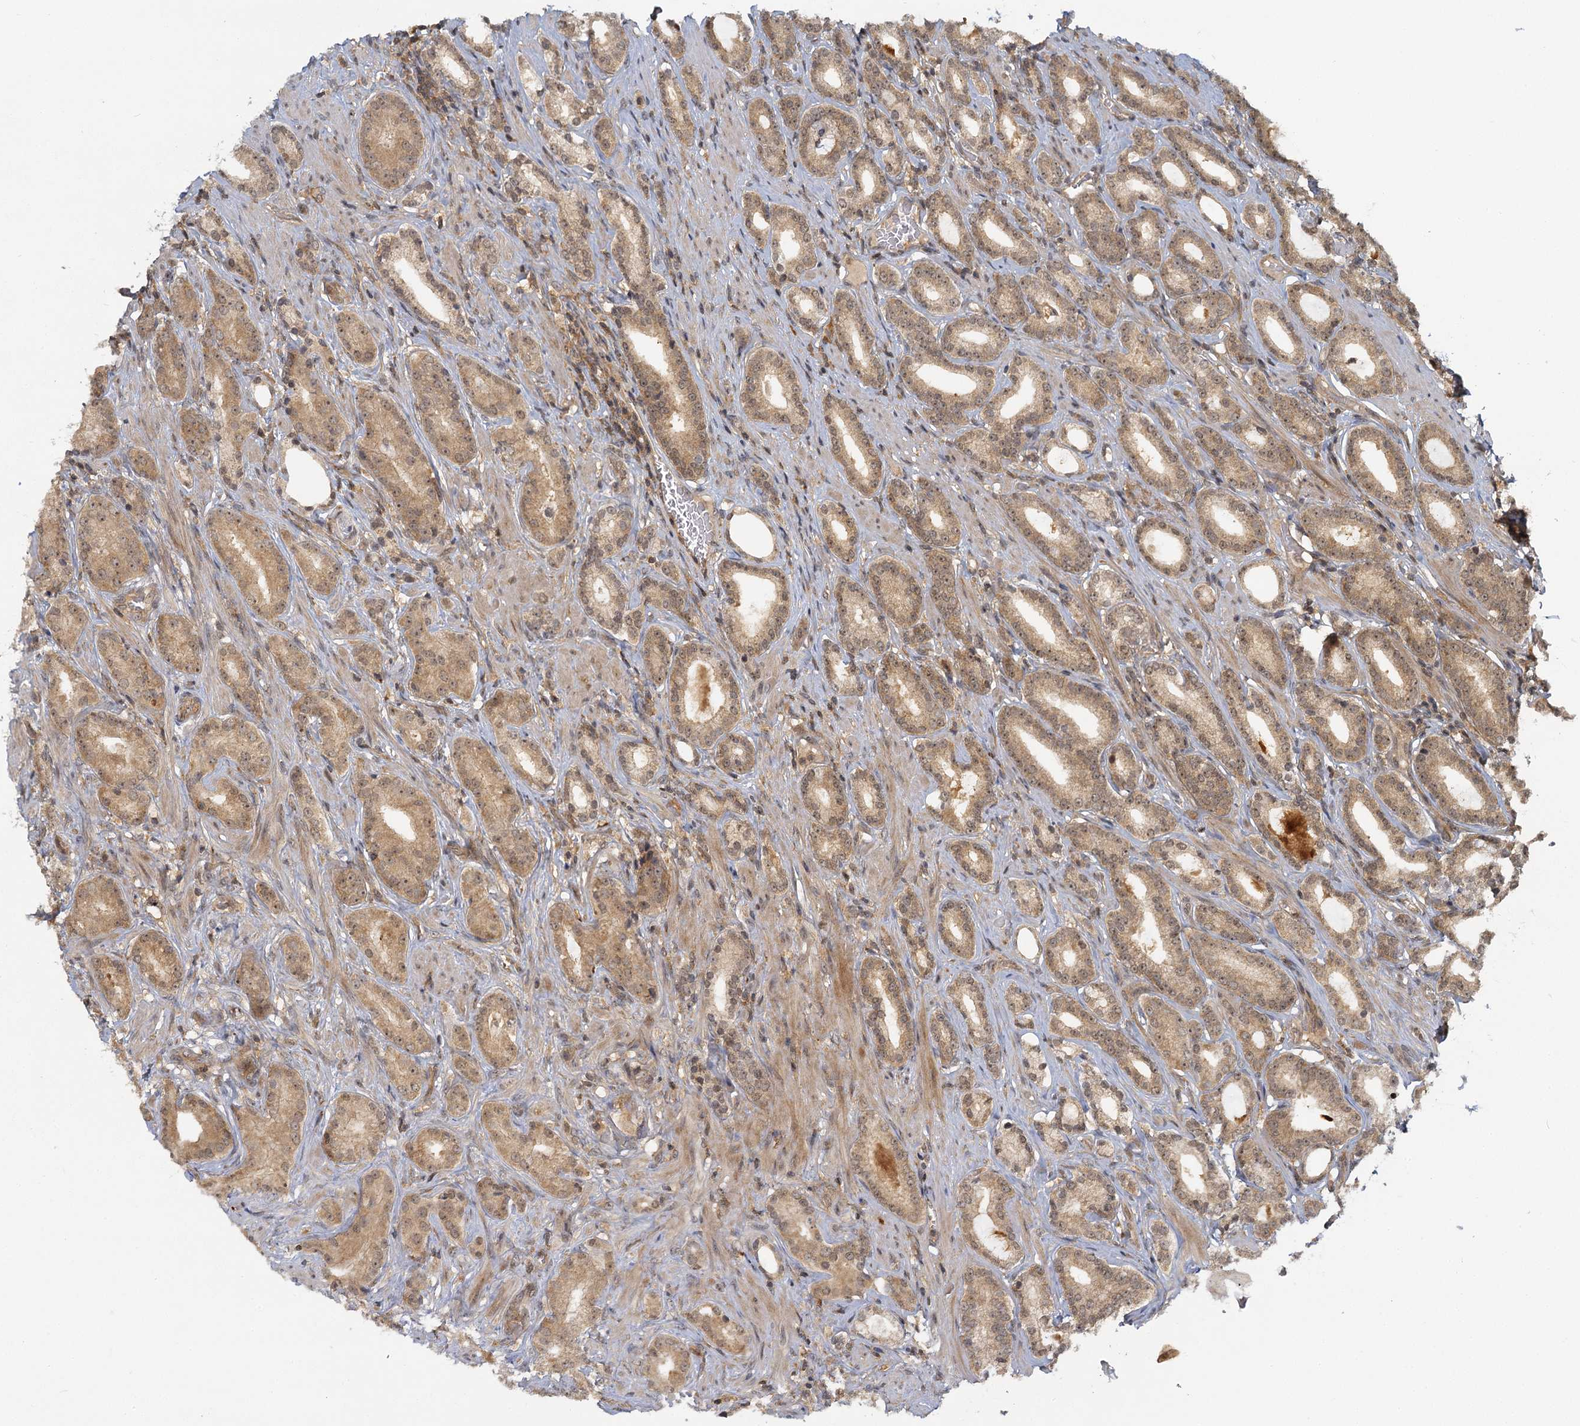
{"staining": {"intensity": "moderate", "quantity": ">75%", "location": "cytoplasmic/membranous,nuclear"}, "tissue": "prostate cancer", "cell_type": "Tumor cells", "image_type": "cancer", "snomed": [{"axis": "morphology", "description": "Adenocarcinoma, Low grade"}, {"axis": "topography", "description": "Prostate"}], "caption": "This is a histology image of IHC staining of prostate low-grade adenocarcinoma, which shows moderate positivity in the cytoplasmic/membranous and nuclear of tumor cells.", "gene": "ZNF549", "patient": {"sex": "male", "age": 71}}